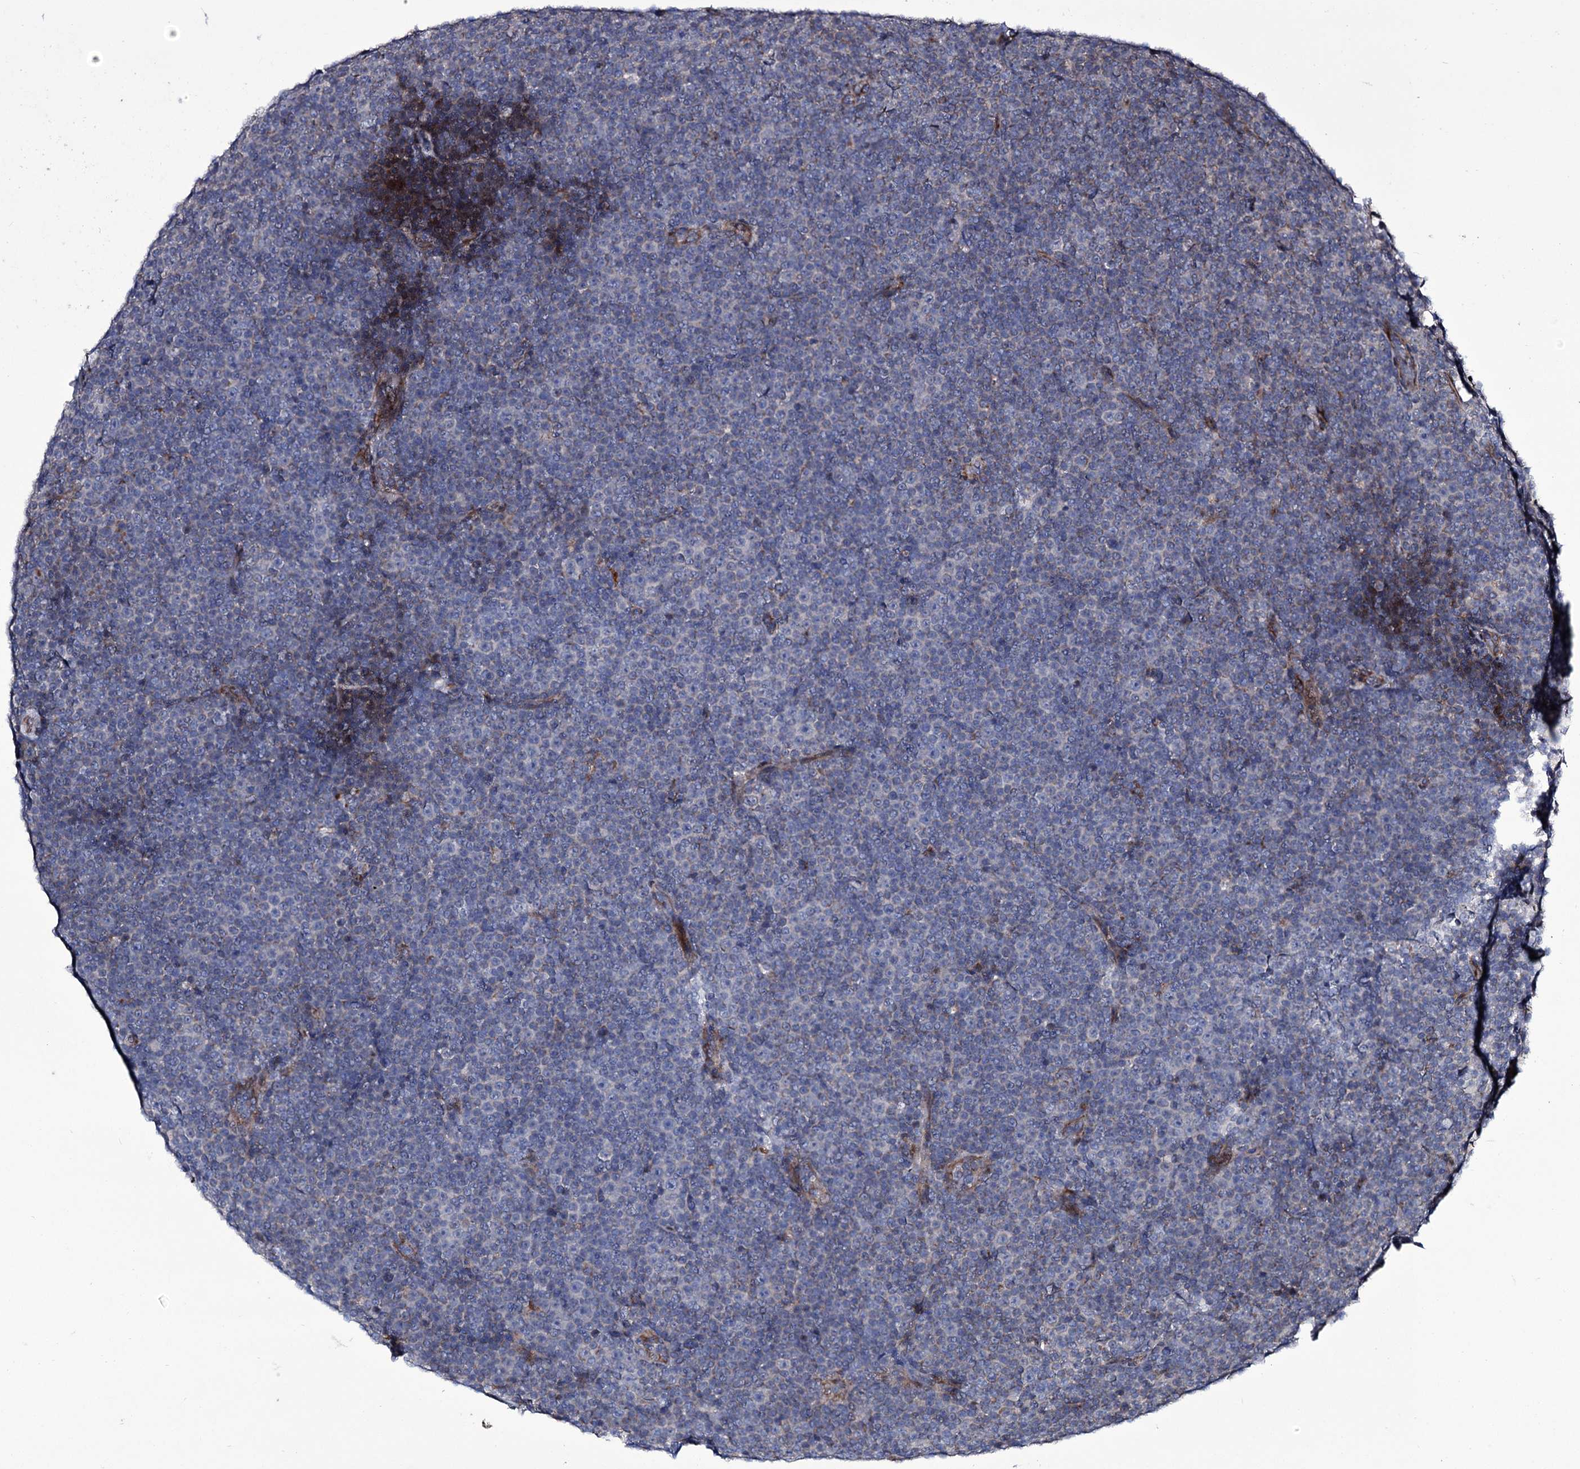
{"staining": {"intensity": "negative", "quantity": "none", "location": "none"}, "tissue": "lymphoma", "cell_type": "Tumor cells", "image_type": "cancer", "snomed": [{"axis": "morphology", "description": "Malignant lymphoma, non-Hodgkin's type, Low grade"}, {"axis": "topography", "description": "Lymph node"}], "caption": "A high-resolution micrograph shows immunohistochemistry (IHC) staining of malignant lymphoma, non-Hodgkin's type (low-grade), which shows no significant positivity in tumor cells. Nuclei are stained in blue.", "gene": "TUBGCP5", "patient": {"sex": "female", "age": 67}}